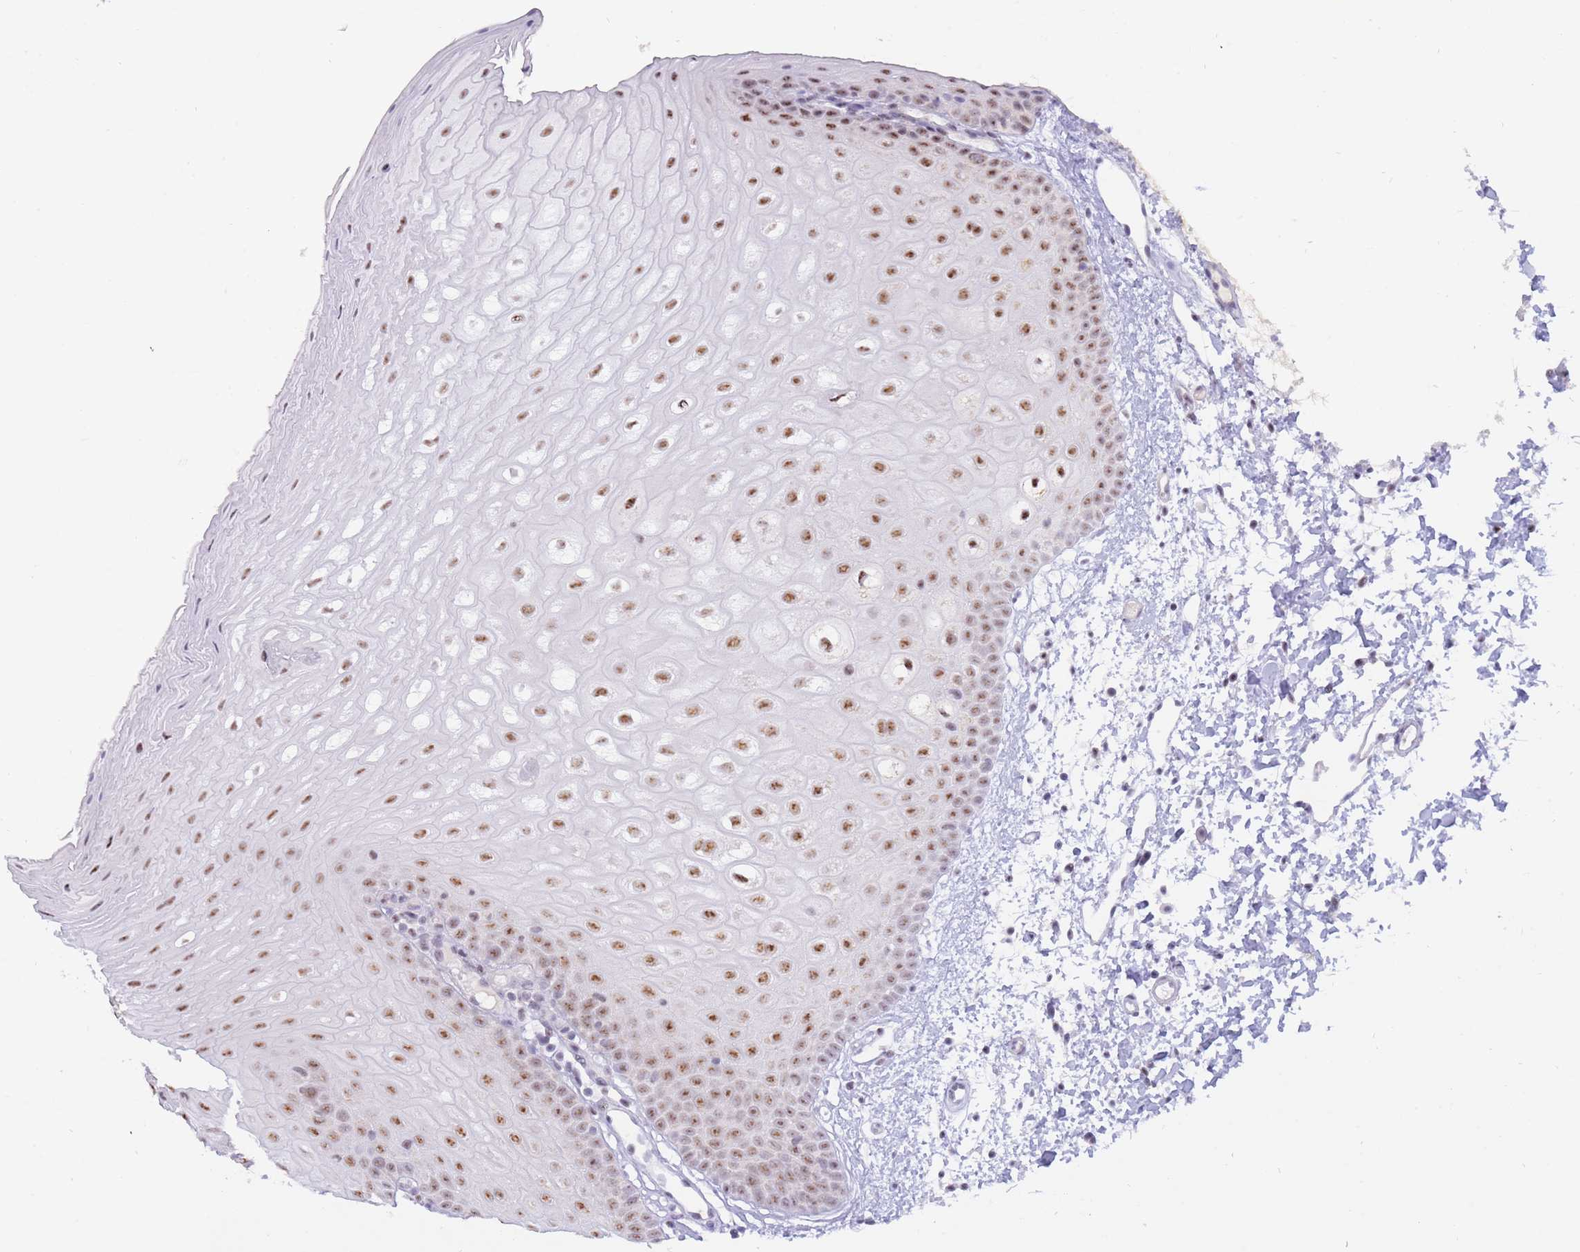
{"staining": {"intensity": "moderate", "quantity": ">75%", "location": "nuclear"}, "tissue": "oral mucosa", "cell_type": "Squamous epithelial cells", "image_type": "normal", "snomed": [{"axis": "morphology", "description": "Normal tissue, NOS"}, {"axis": "topography", "description": "Oral tissue"}], "caption": "Immunohistochemistry (DAB) staining of benign human oral mucosa exhibits moderate nuclear protein expression in approximately >75% of squamous epithelial cells.", "gene": "CYP2B6", "patient": {"sex": "female", "age": 67}}